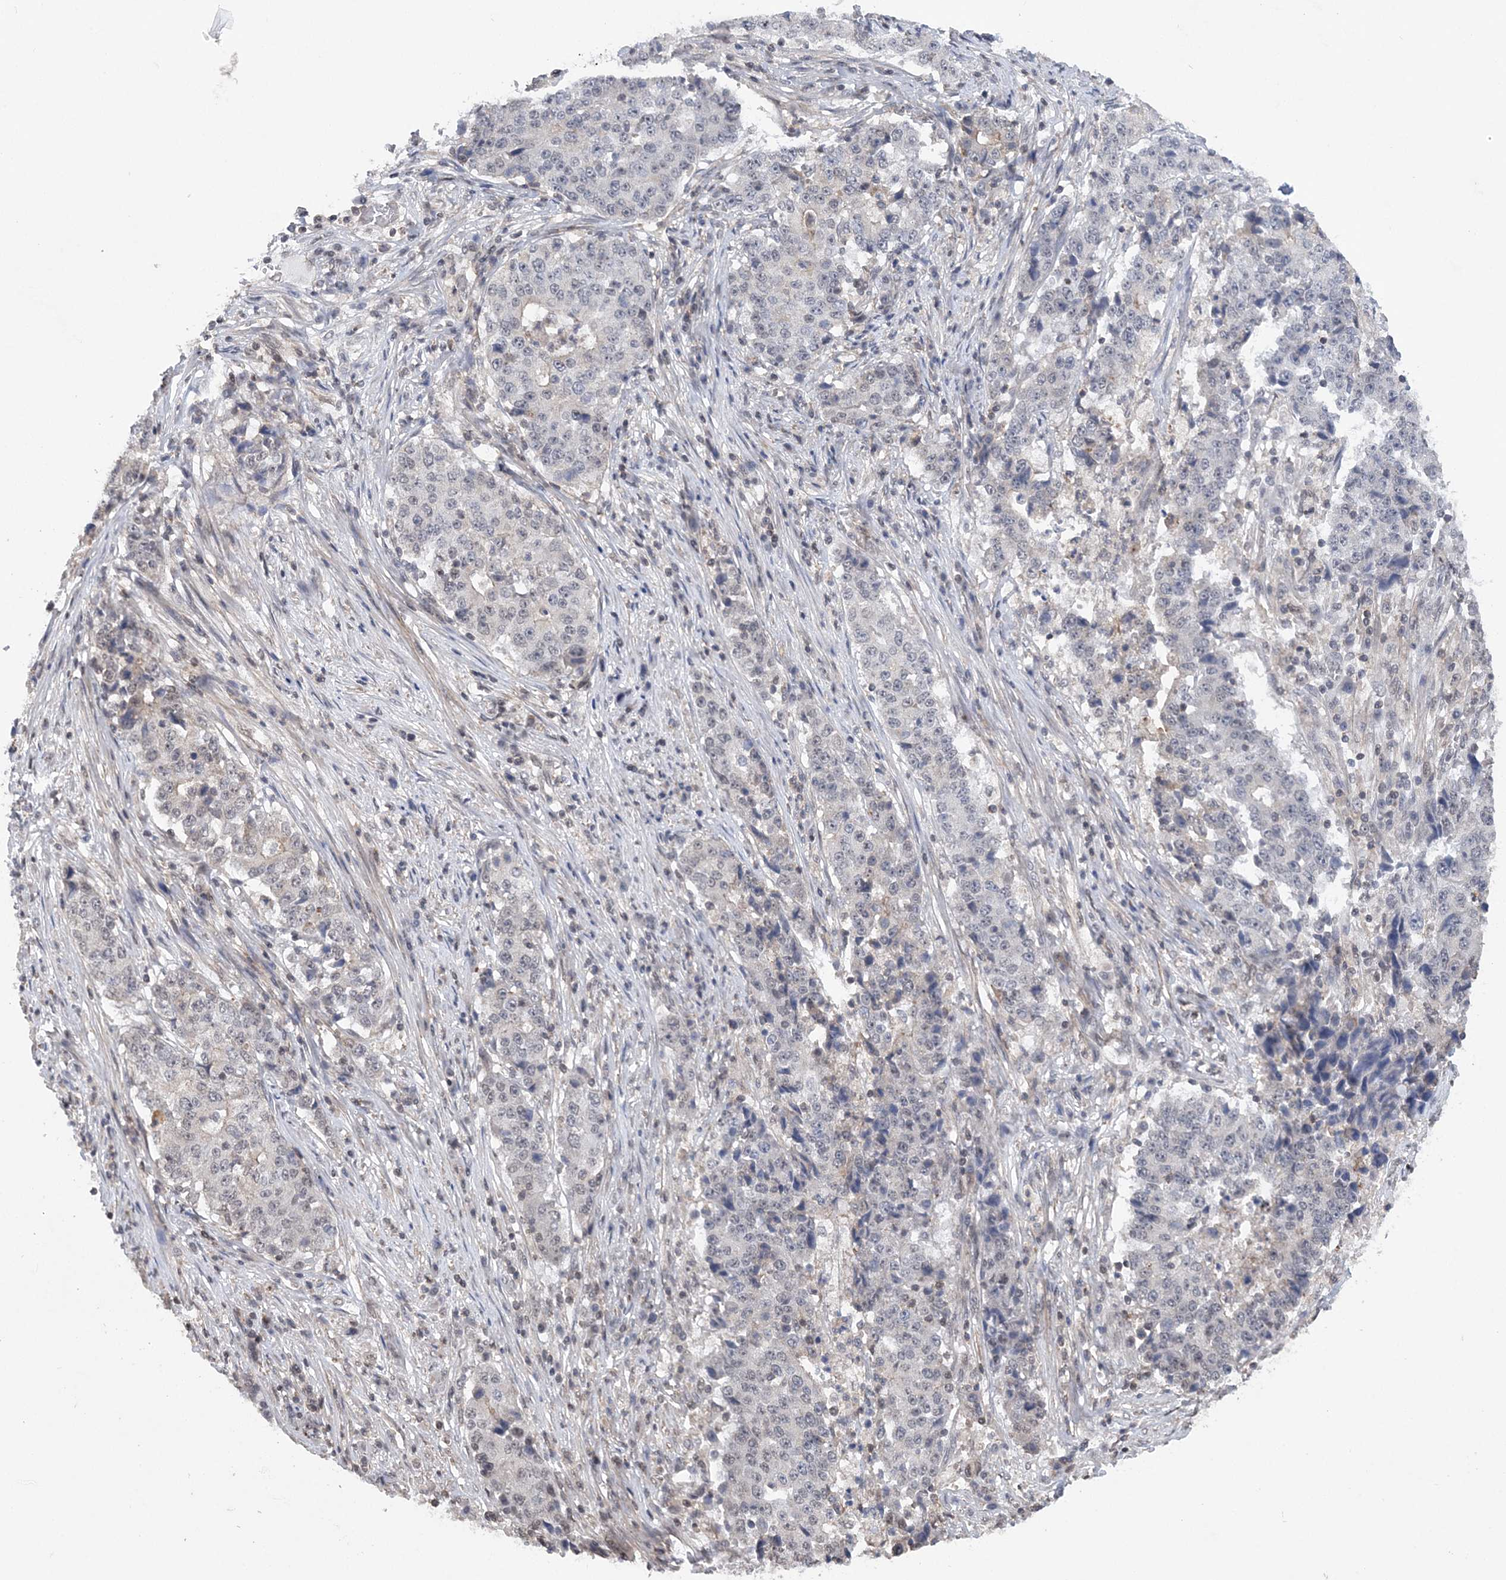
{"staining": {"intensity": "negative", "quantity": "none", "location": "none"}, "tissue": "stomach cancer", "cell_type": "Tumor cells", "image_type": "cancer", "snomed": [{"axis": "morphology", "description": "Adenocarcinoma, NOS"}, {"axis": "topography", "description": "Stomach"}], "caption": "Tumor cells are negative for brown protein staining in adenocarcinoma (stomach). (Stains: DAB (3,3'-diaminobenzidine) immunohistochemistry (IHC) with hematoxylin counter stain, Microscopy: brightfield microscopy at high magnification).", "gene": "CCDC152", "patient": {"sex": "male", "age": 59}}